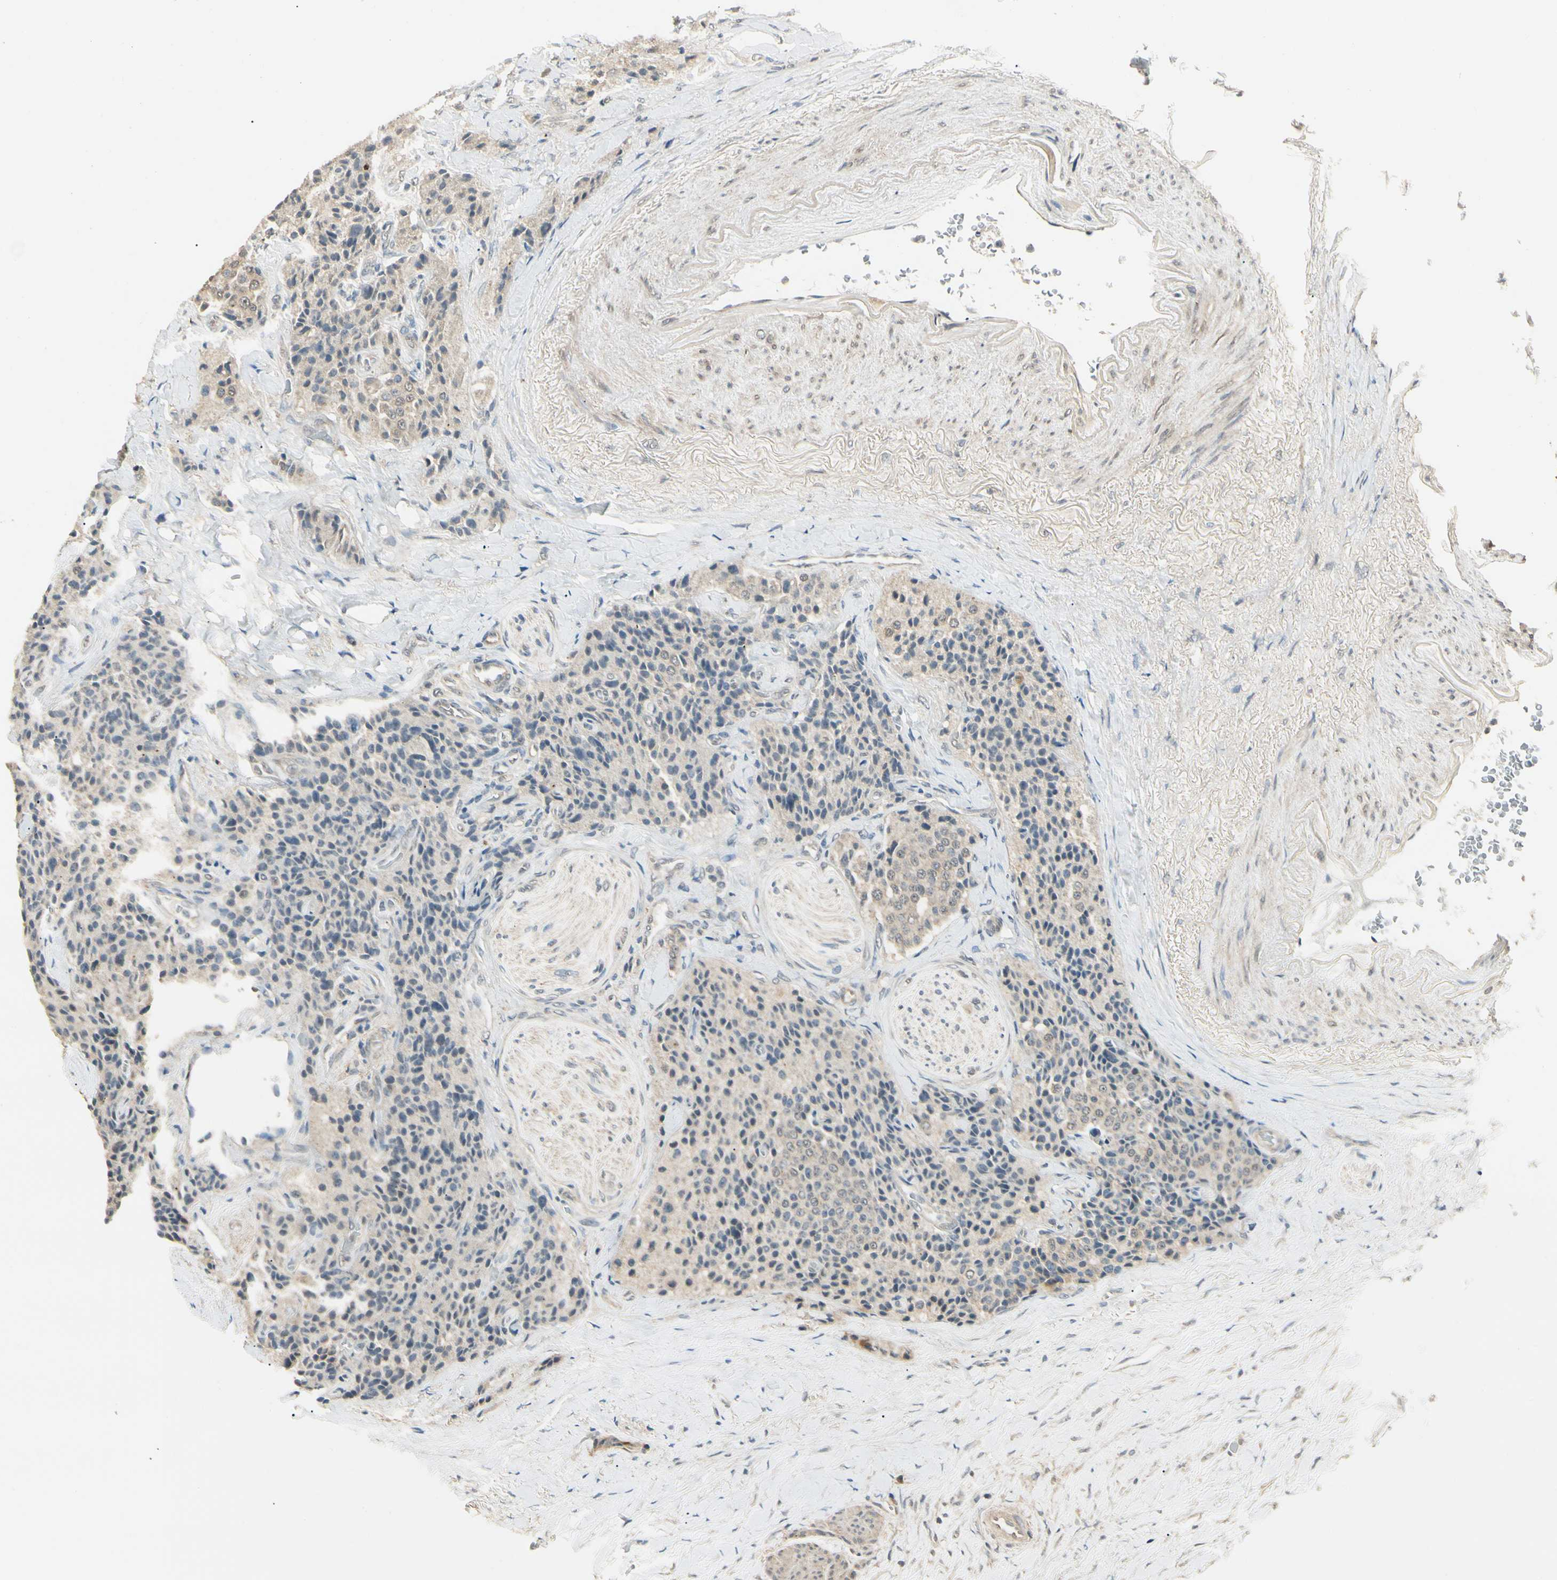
{"staining": {"intensity": "weak", "quantity": ">75%", "location": "cytoplasmic/membranous"}, "tissue": "carcinoid", "cell_type": "Tumor cells", "image_type": "cancer", "snomed": [{"axis": "morphology", "description": "Carcinoid, malignant, NOS"}, {"axis": "topography", "description": "Colon"}], "caption": "This is an image of IHC staining of carcinoid (malignant), which shows weak expression in the cytoplasmic/membranous of tumor cells.", "gene": "SGCA", "patient": {"sex": "female", "age": 61}}